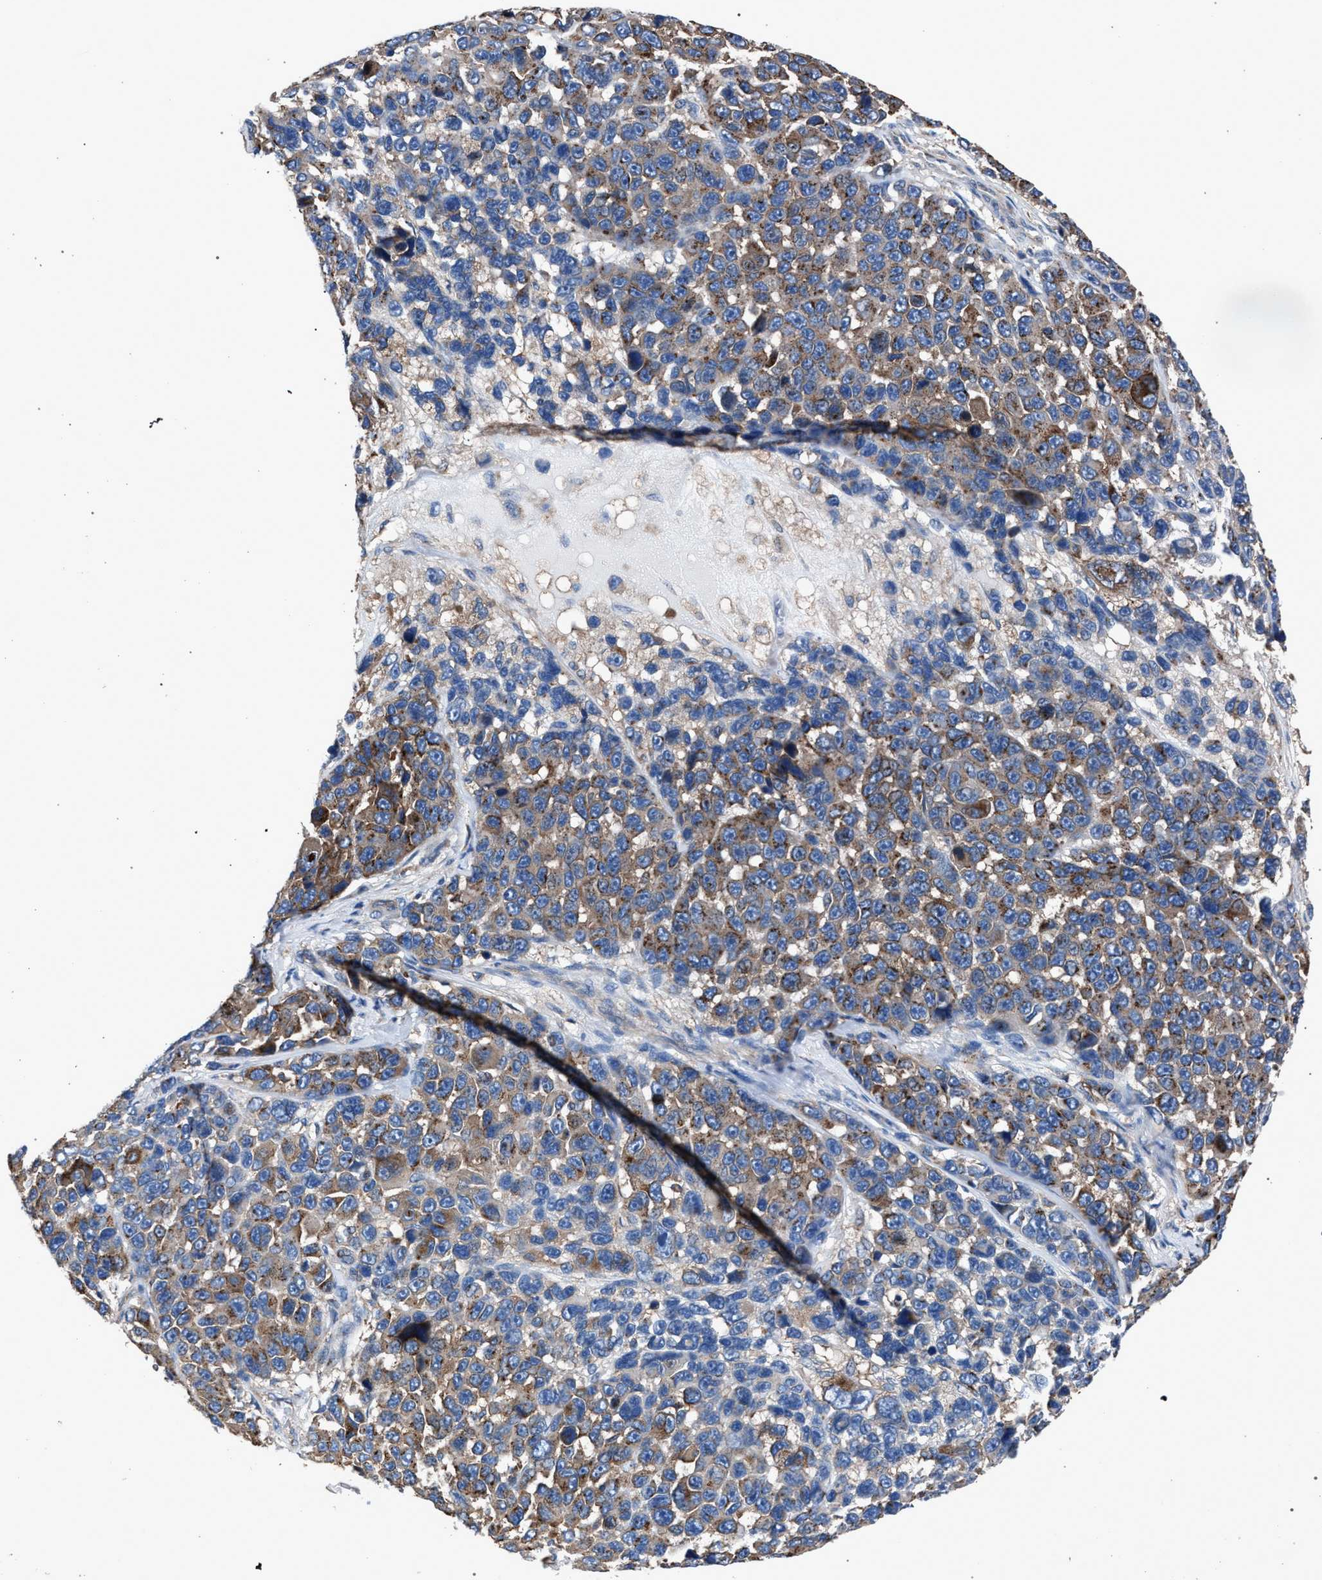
{"staining": {"intensity": "moderate", "quantity": ">75%", "location": "cytoplasmic/membranous"}, "tissue": "melanoma", "cell_type": "Tumor cells", "image_type": "cancer", "snomed": [{"axis": "morphology", "description": "Malignant melanoma, NOS"}, {"axis": "topography", "description": "Skin"}], "caption": "A brown stain highlights moderate cytoplasmic/membranous staining of a protein in human melanoma tumor cells.", "gene": "ATP6V0A1", "patient": {"sex": "male", "age": 53}}